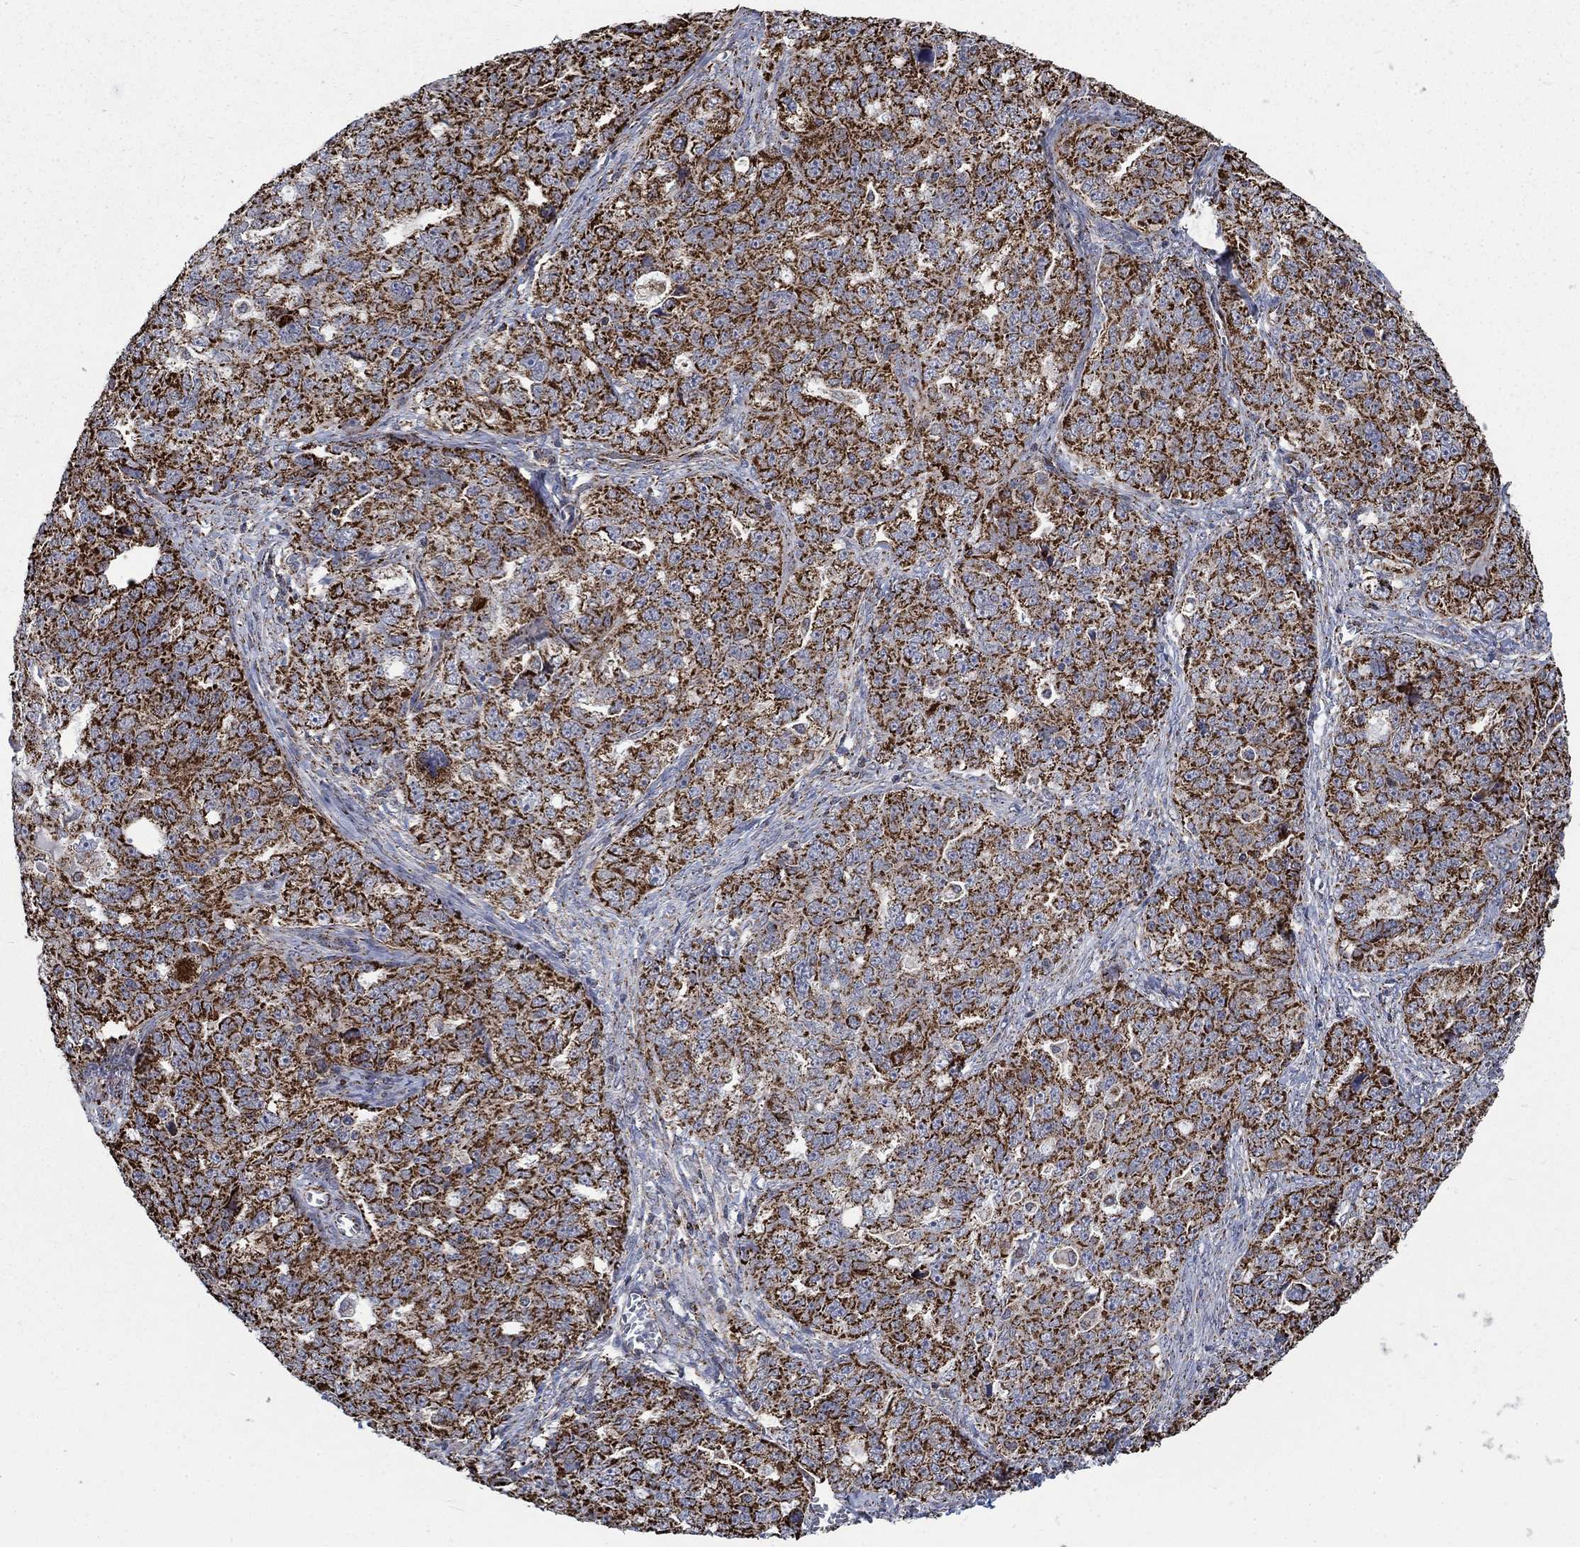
{"staining": {"intensity": "strong", "quantity": ">75%", "location": "cytoplasmic/membranous"}, "tissue": "ovarian cancer", "cell_type": "Tumor cells", "image_type": "cancer", "snomed": [{"axis": "morphology", "description": "Cystadenocarcinoma, serous, NOS"}, {"axis": "topography", "description": "Ovary"}], "caption": "Immunohistochemical staining of human ovarian cancer reveals strong cytoplasmic/membranous protein positivity in approximately >75% of tumor cells.", "gene": "MOAP1", "patient": {"sex": "female", "age": 51}}